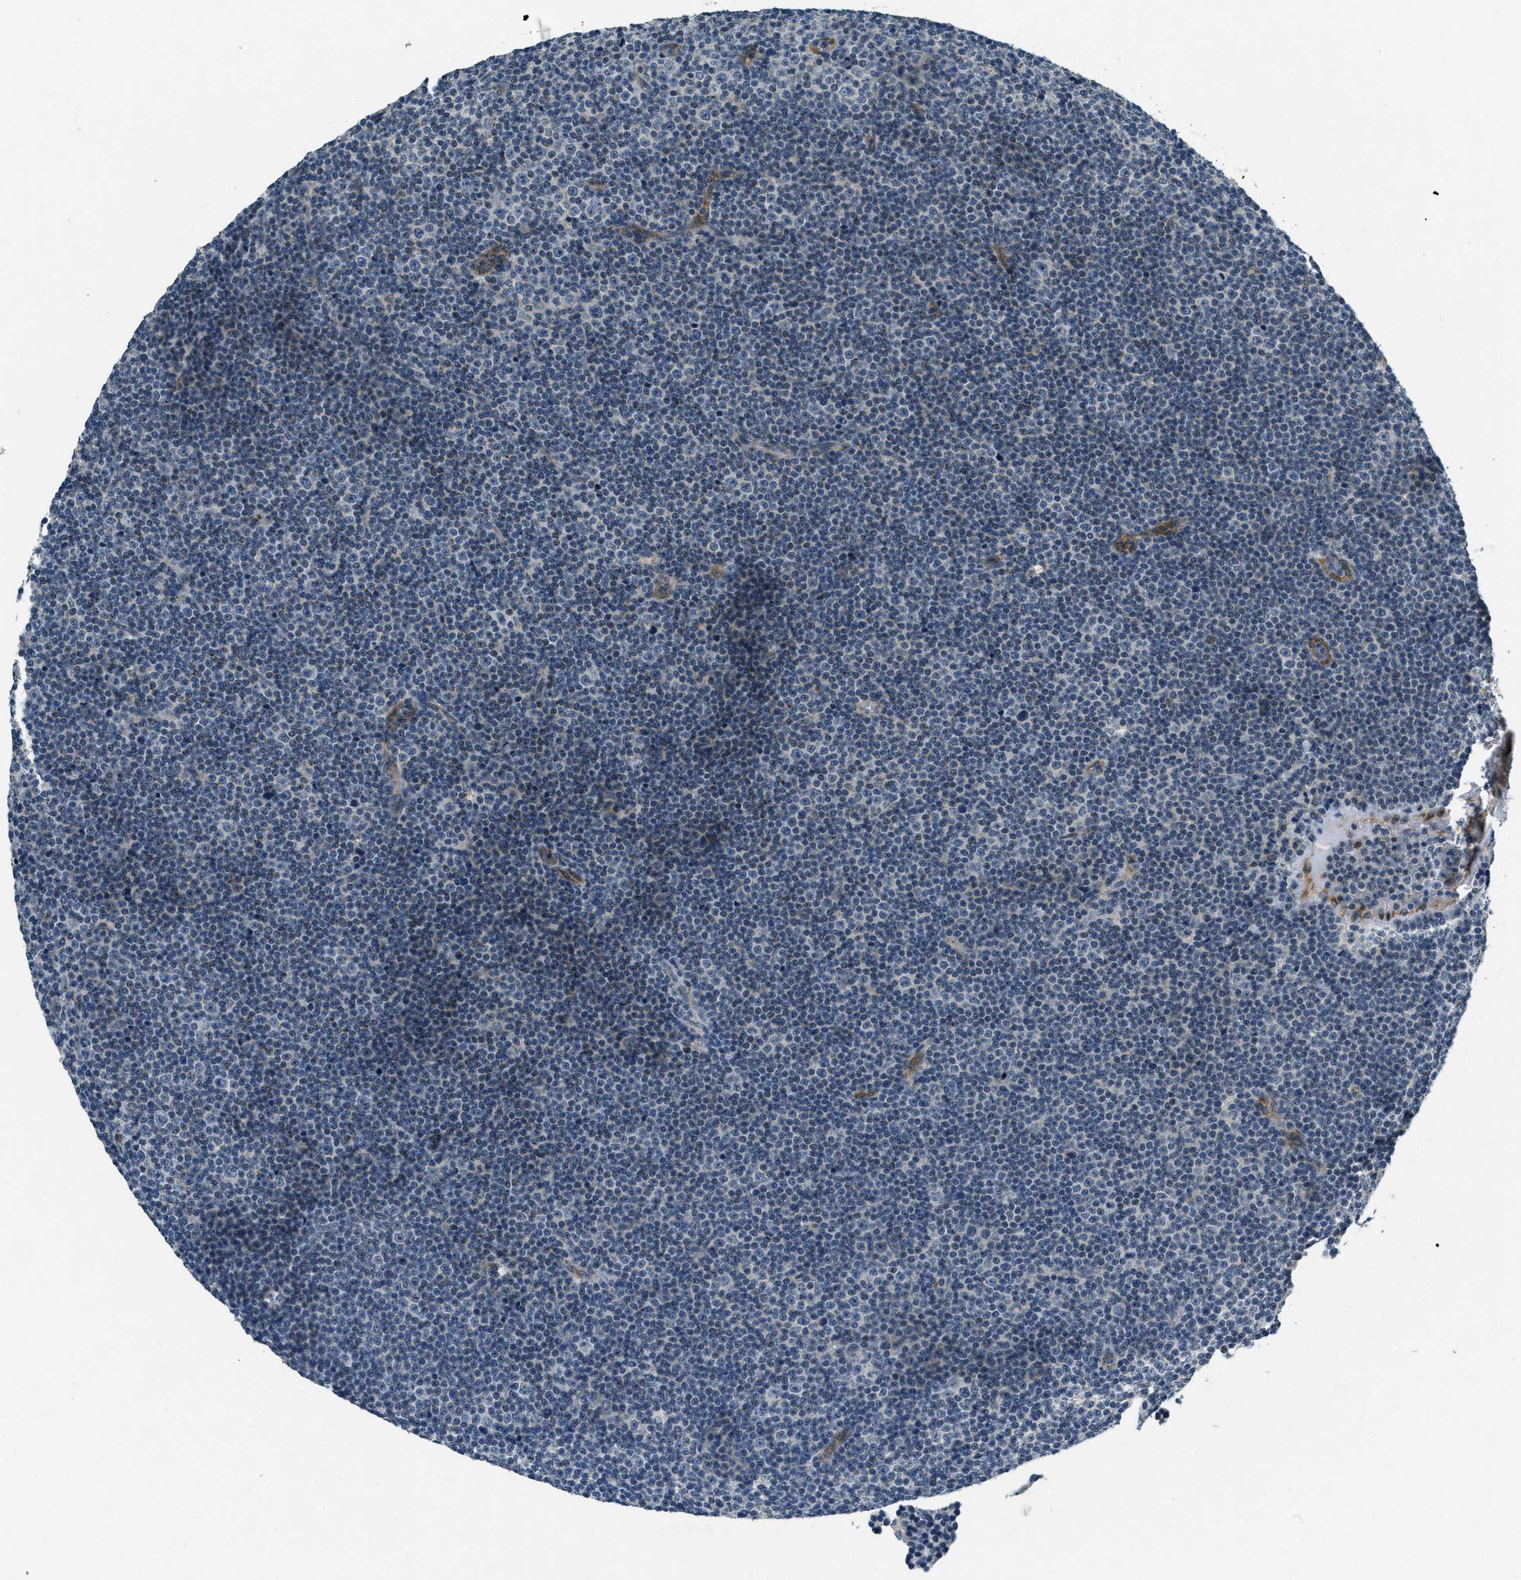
{"staining": {"intensity": "negative", "quantity": "none", "location": "none"}, "tissue": "lymphoma", "cell_type": "Tumor cells", "image_type": "cancer", "snomed": [{"axis": "morphology", "description": "Malignant lymphoma, non-Hodgkin's type, Low grade"}, {"axis": "topography", "description": "Lymph node"}], "caption": "The immunohistochemistry histopathology image has no significant positivity in tumor cells of low-grade malignant lymphoma, non-Hodgkin's type tissue.", "gene": "RAB3D", "patient": {"sex": "female", "age": 67}}